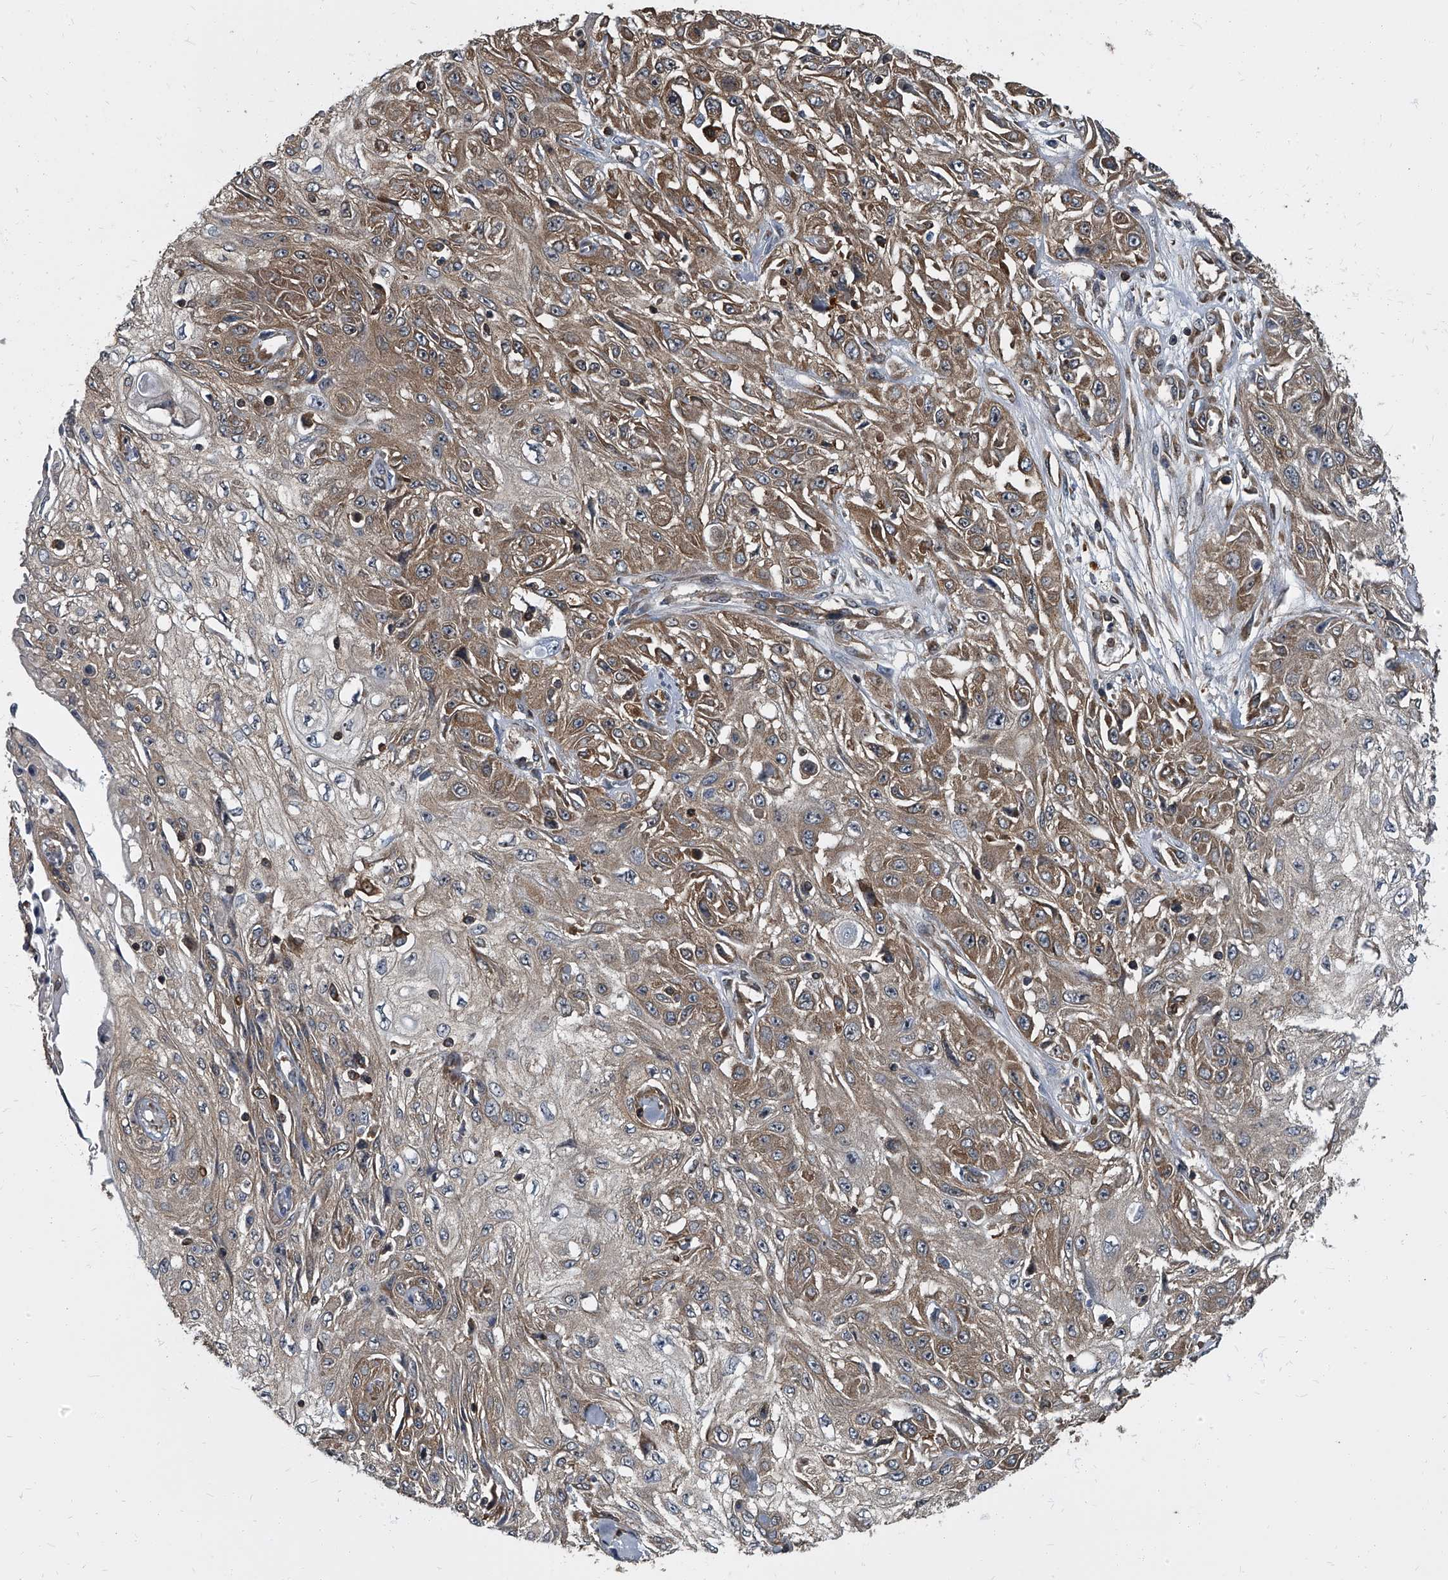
{"staining": {"intensity": "moderate", "quantity": ">75%", "location": "cytoplasmic/membranous"}, "tissue": "skin cancer", "cell_type": "Tumor cells", "image_type": "cancer", "snomed": [{"axis": "morphology", "description": "Squamous cell carcinoma, NOS"}, {"axis": "morphology", "description": "Squamous cell carcinoma, metastatic, NOS"}, {"axis": "topography", "description": "Skin"}, {"axis": "topography", "description": "Lymph node"}], "caption": "Immunohistochemical staining of human squamous cell carcinoma (skin) shows medium levels of moderate cytoplasmic/membranous expression in about >75% of tumor cells.", "gene": "CDV3", "patient": {"sex": "male", "age": 75}}